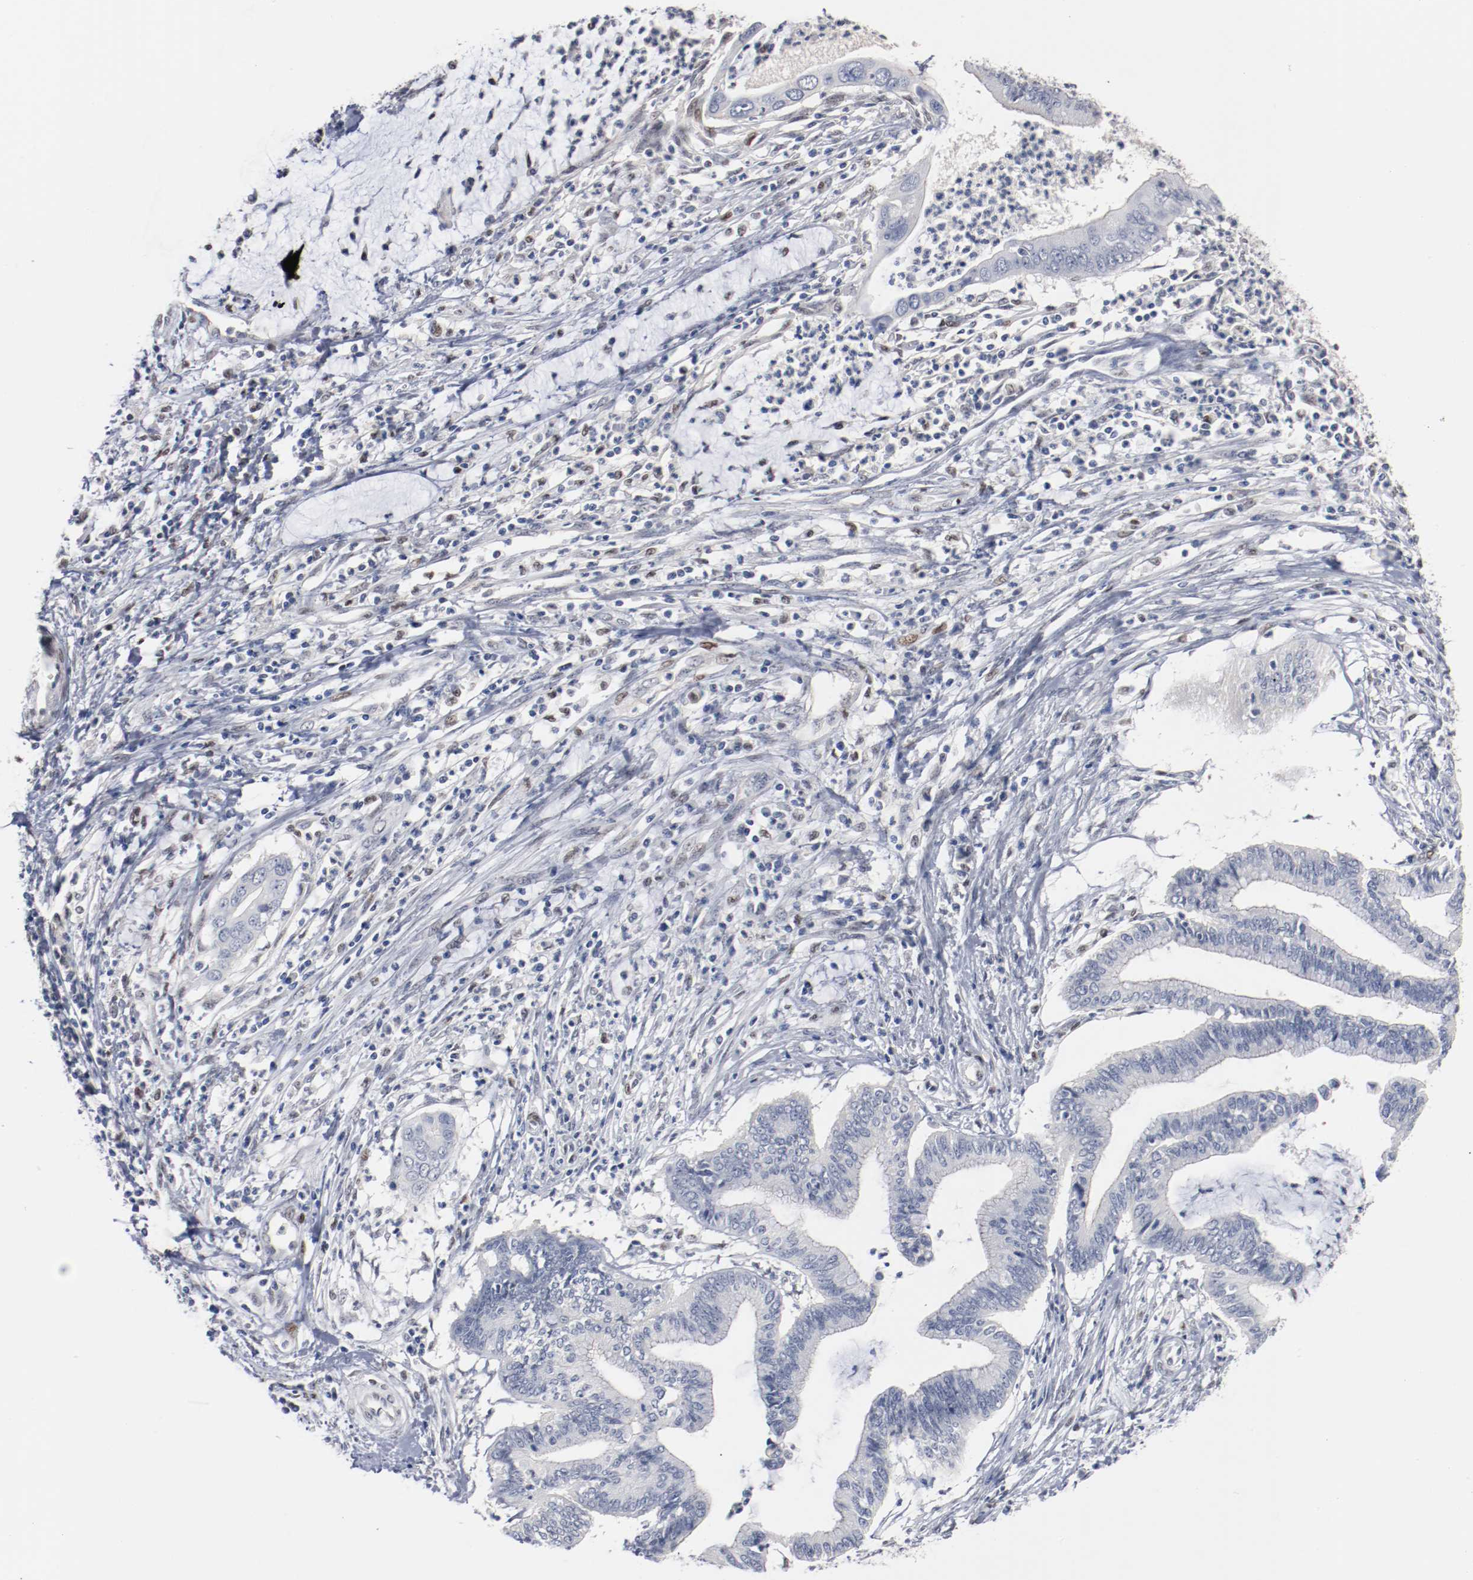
{"staining": {"intensity": "negative", "quantity": "none", "location": "none"}, "tissue": "cervical cancer", "cell_type": "Tumor cells", "image_type": "cancer", "snomed": [{"axis": "morphology", "description": "Adenocarcinoma, NOS"}, {"axis": "topography", "description": "Cervix"}], "caption": "High magnification brightfield microscopy of cervical adenocarcinoma stained with DAB (brown) and counterstained with hematoxylin (blue): tumor cells show no significant expression.", "gene": "ZEB2", "patient": {"sex": "female", "age": 36}}